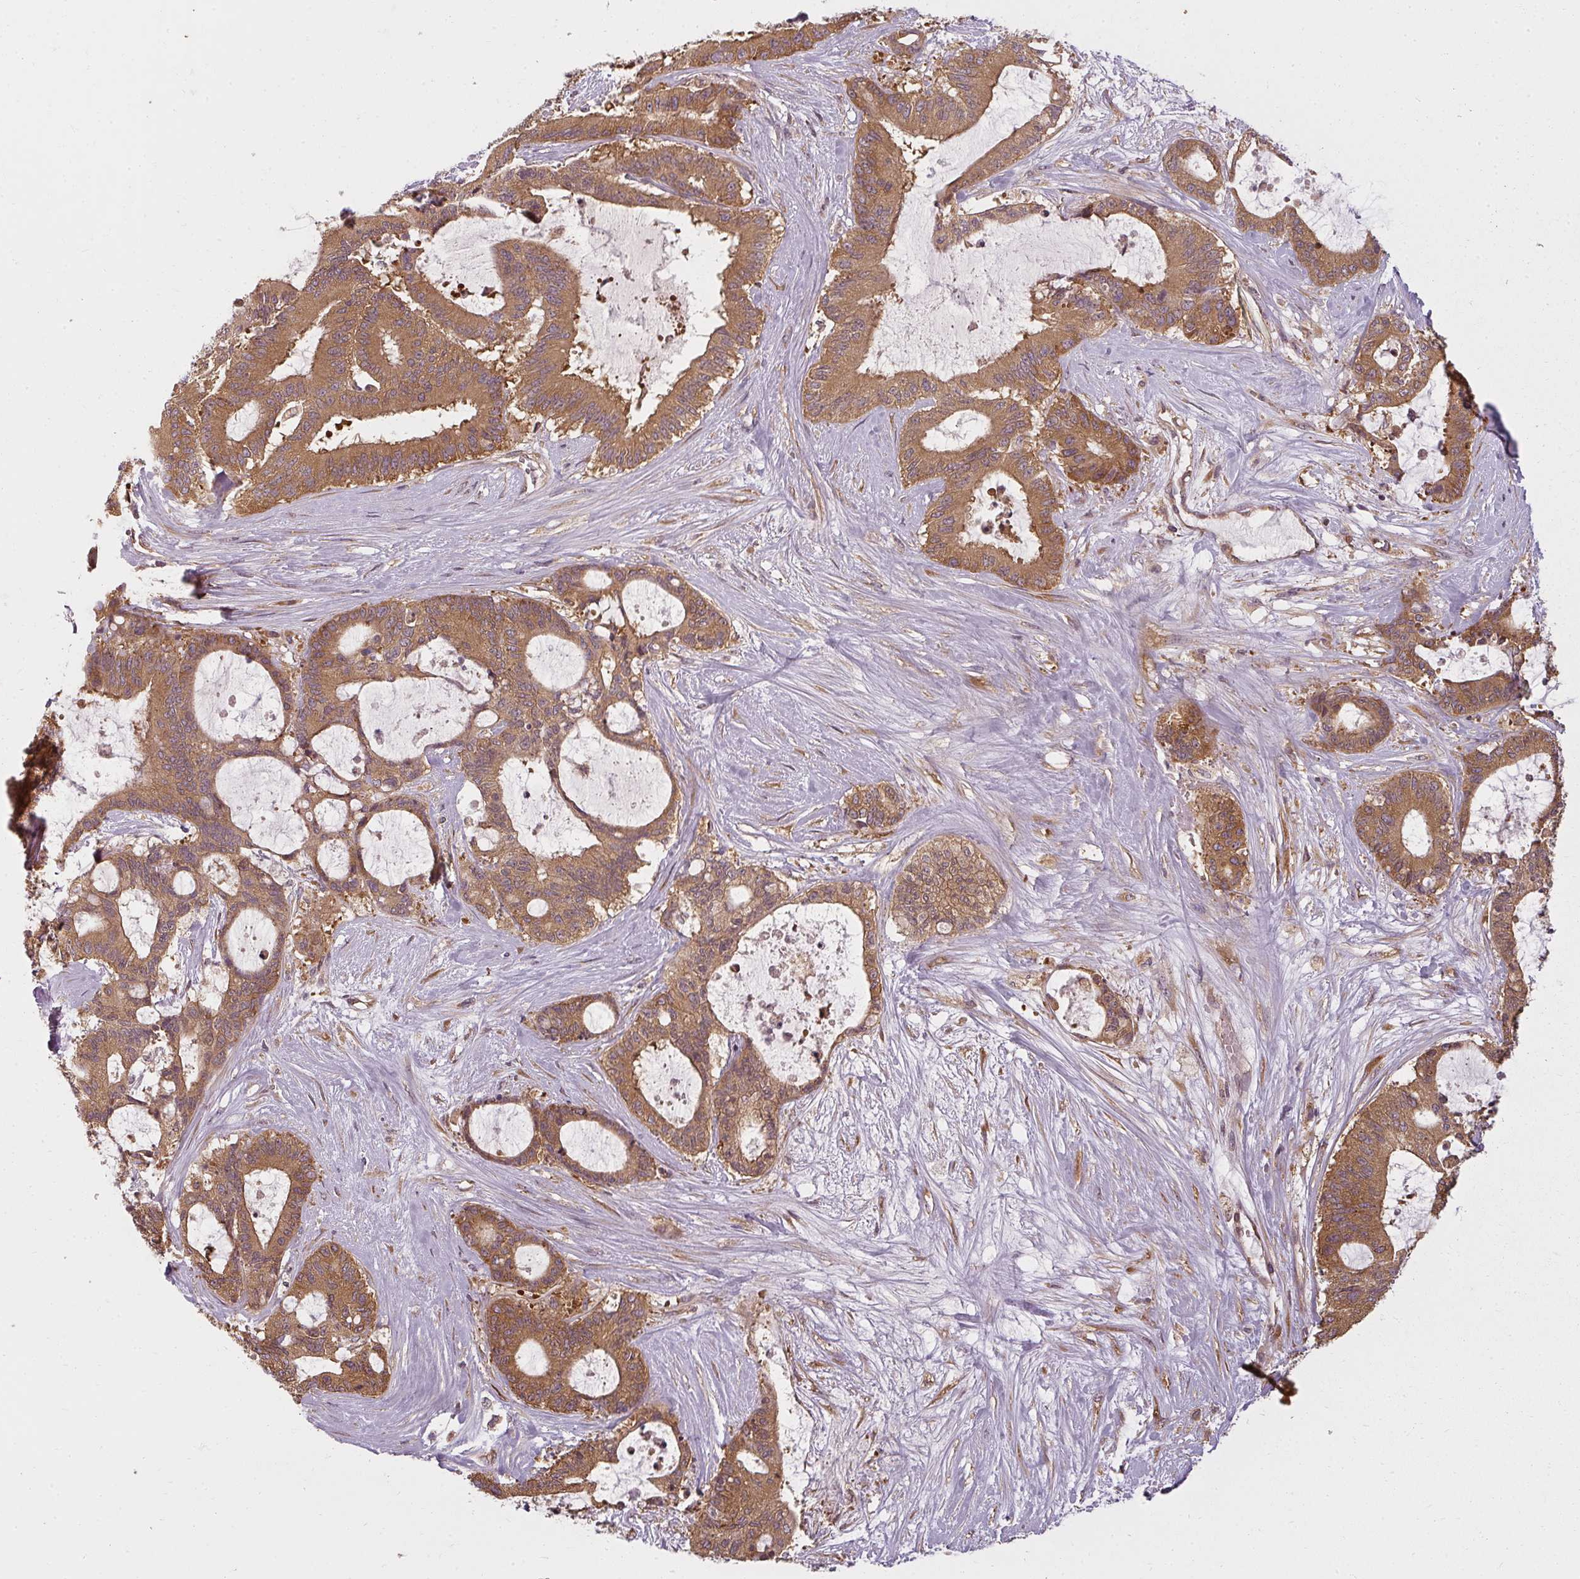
{"staining": {"intensity": "strong", "quantity": ">75%", "location": "cytoplasmic/membranous"}, "tissue": "liver cancer", "cell_type": "Tumor cells", "image_type": "cancer", "snomed": [{"axis": "morphology", "description": "Normal tissue, NOS"}, {"axis": "morphology", "description": "Cholangiocarcinoma"}, {"axis": "topography", "description": "Liver"}, {"axis": "topography", "description": "Peripheral nerve tissue"}], "caption": "Protein expression analysis of cholangiocarcinoma (liver) displays strong cytoplasmic/membranous positivity in about >75% of tumor cells.", "gene": "RPL24", "patient": {"sex": "female", "age": 73}}